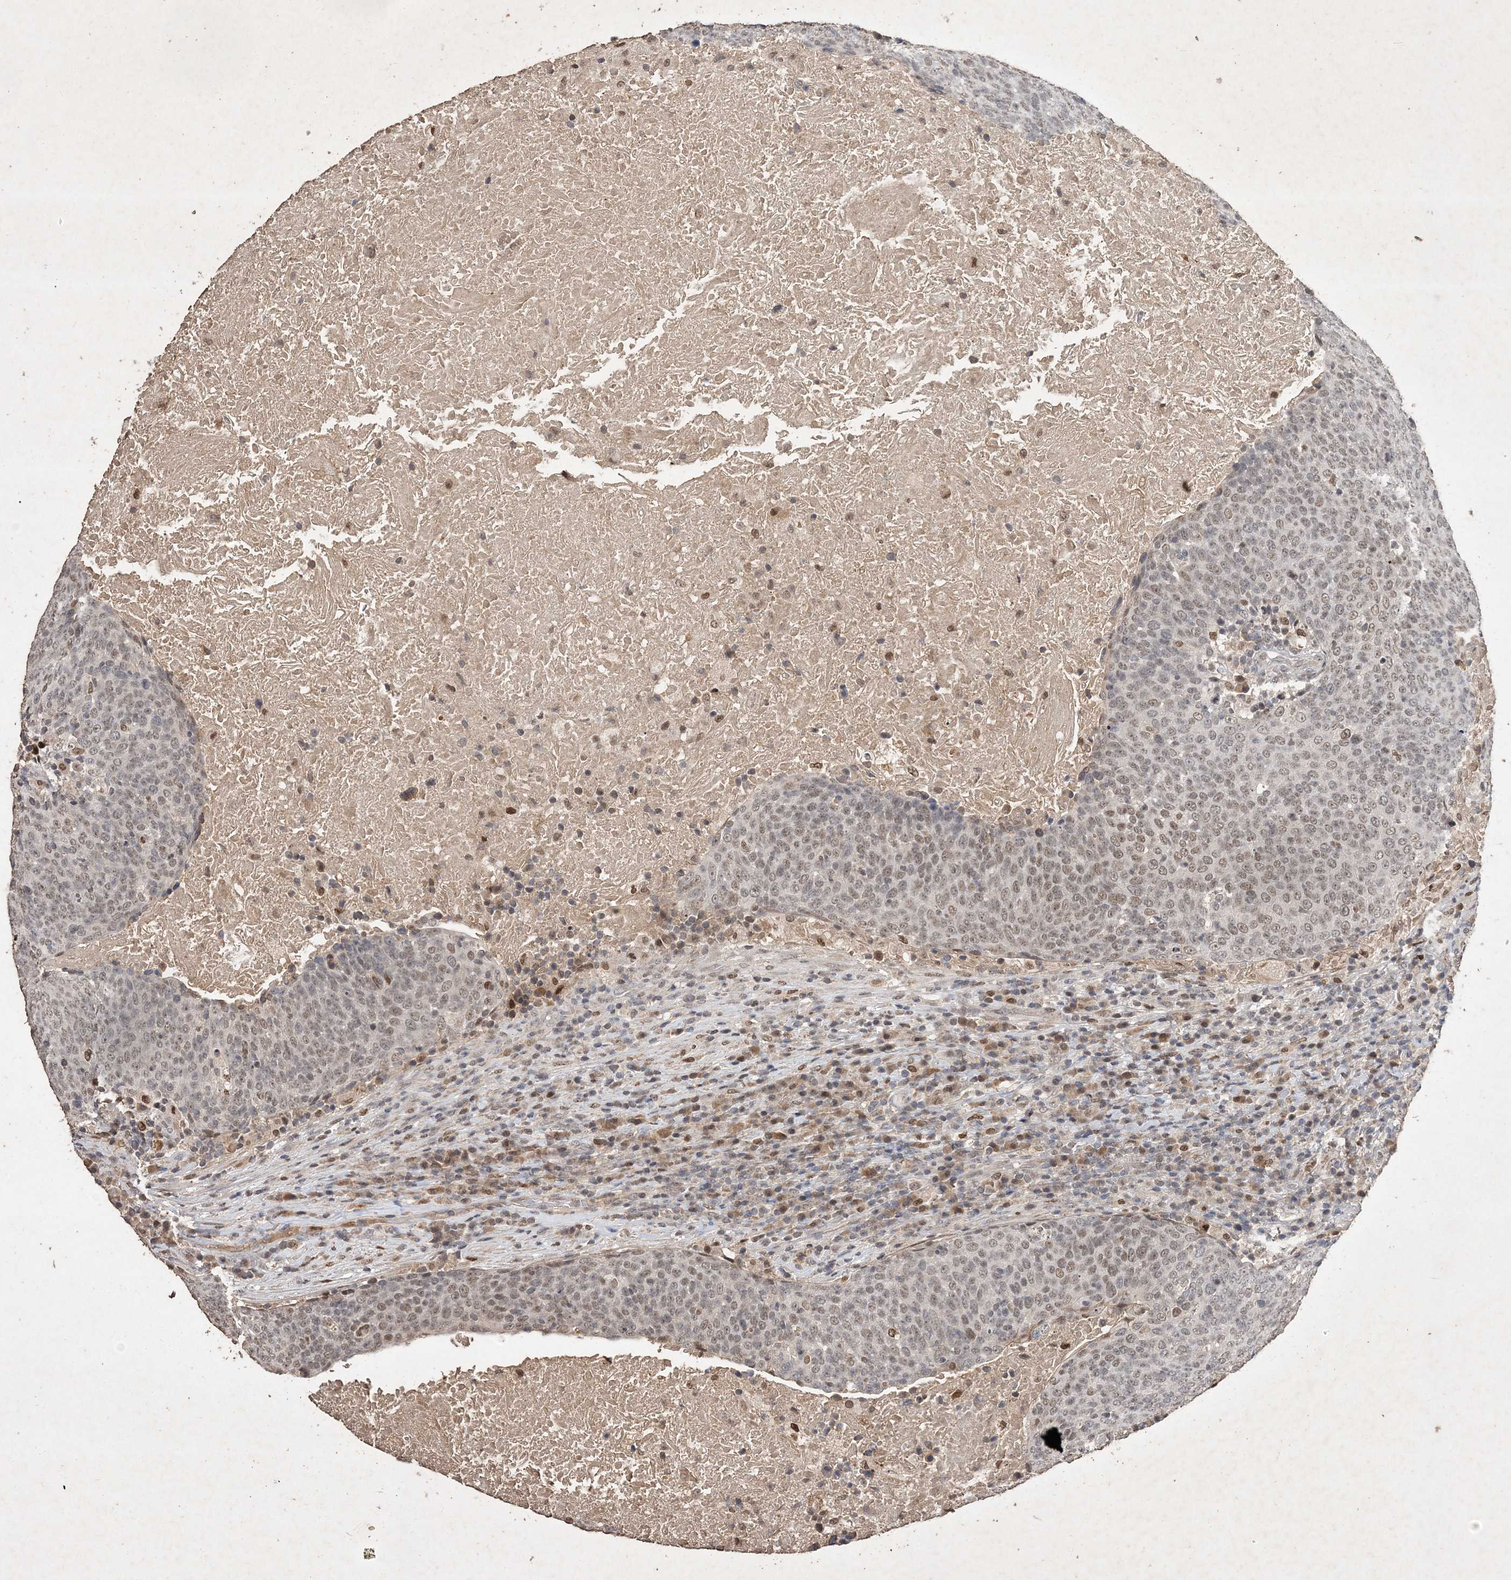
{"staining": {"intensity": "weak", "quantity": ">75%", "location": "nuclear"}, "tissue": "head and neck cancer", "cell_type": "Tumor cells", "image_type": "cancer", "snomed": [{"axis": "morphology", "description": "Squamous cell carcinoma, NOS"}, {"axis": "morphology", "description": "Squamous cell carcinoma, metastatic, NOS"}, {"axis": "topography", "description": "Lymph node"}, {"axis": "topography", "description": "Head-Neck"}], "caption": "Human squamous cell carcinoma (head and neck) stained for a protein (brown) displays weak nuclear positive expression in approximately >75% of tumor cells.", "gene": "C3orf38", "patient": {"sex": "male", "age": 62}}